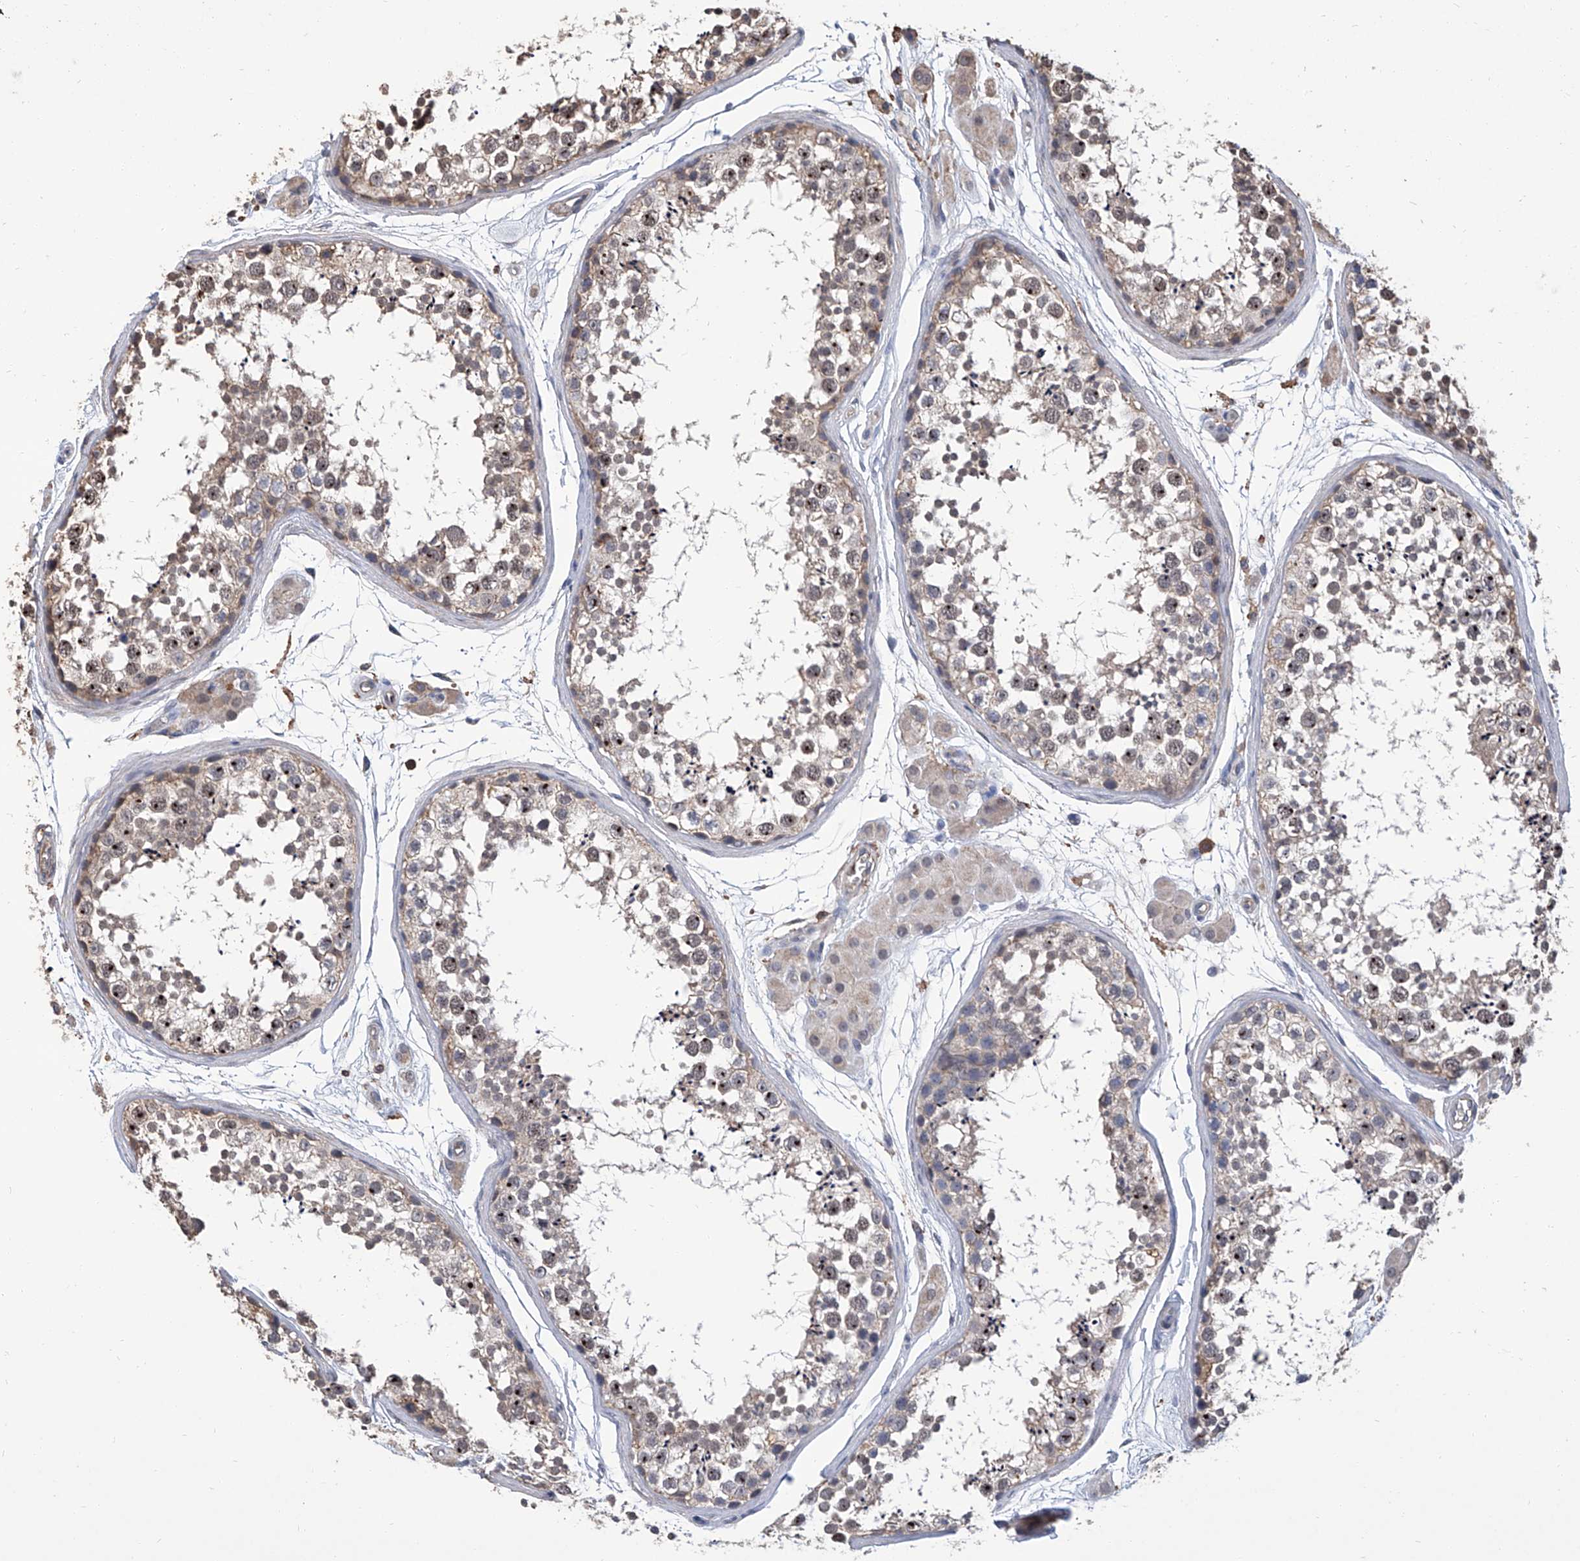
{"staining": {"intensity": "weak", "quantity": "<25%", "location": "cytoplasmic/membranous"}, "tissue": "testis", "cell_type": "Cells in seminiferous ducts", "image_type": "normal", "snomed": [{"axis": "morphology", "description": "Normal tissue, NOS"}, {"axis": "topography", "description": "Testis"}], "caption": "The photomicrograph shows no staining of cells in seminiferous ducts in unremarkable testis. (Immunohistochemistry (ihc), brightfield microscopy, high magnification).", "gene": "GPT", "patient": {"sex": "male", "age": 56}}